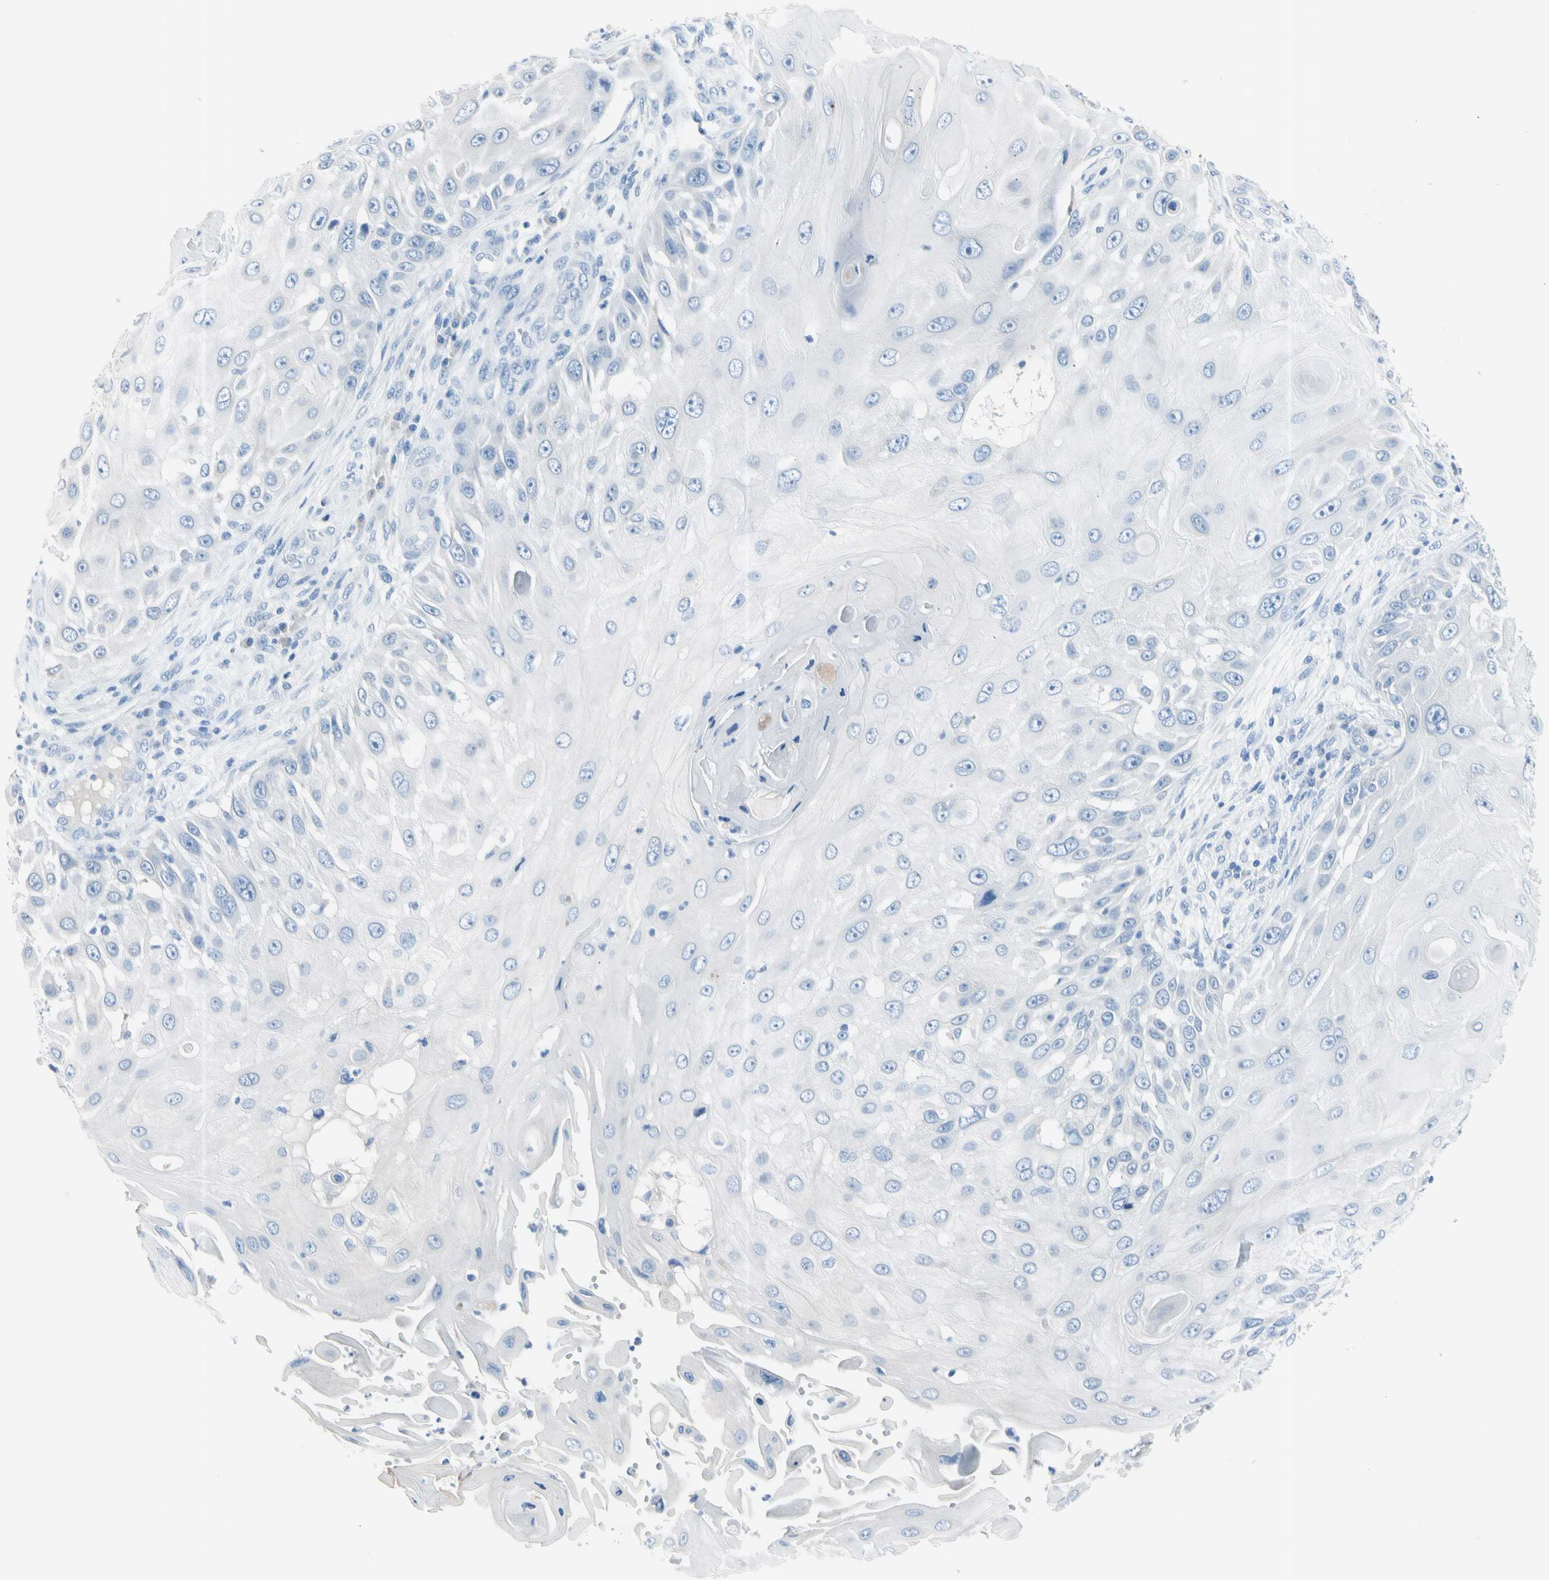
{"staining": {"intensity": "negative", "quantity": "none", "location": "none"}, "tissue": "skin cancer", "cell_type": "Tumor cells", "image_type": "cancer", "snomed": [{"axis": "morphology", "description": "Squamous cell carcinoma, NOS"}, {"axis": "topography", "description": "Skin"}], "caption": "DAB immunohistochemical staining of skin cancer (squamous cell carcinoma) shows no significant expression in tumor cells. (IHC, brightfield microscopy, high magnification).", "gene": "TPO", "patient": {"sex": "female", "age": 44}}